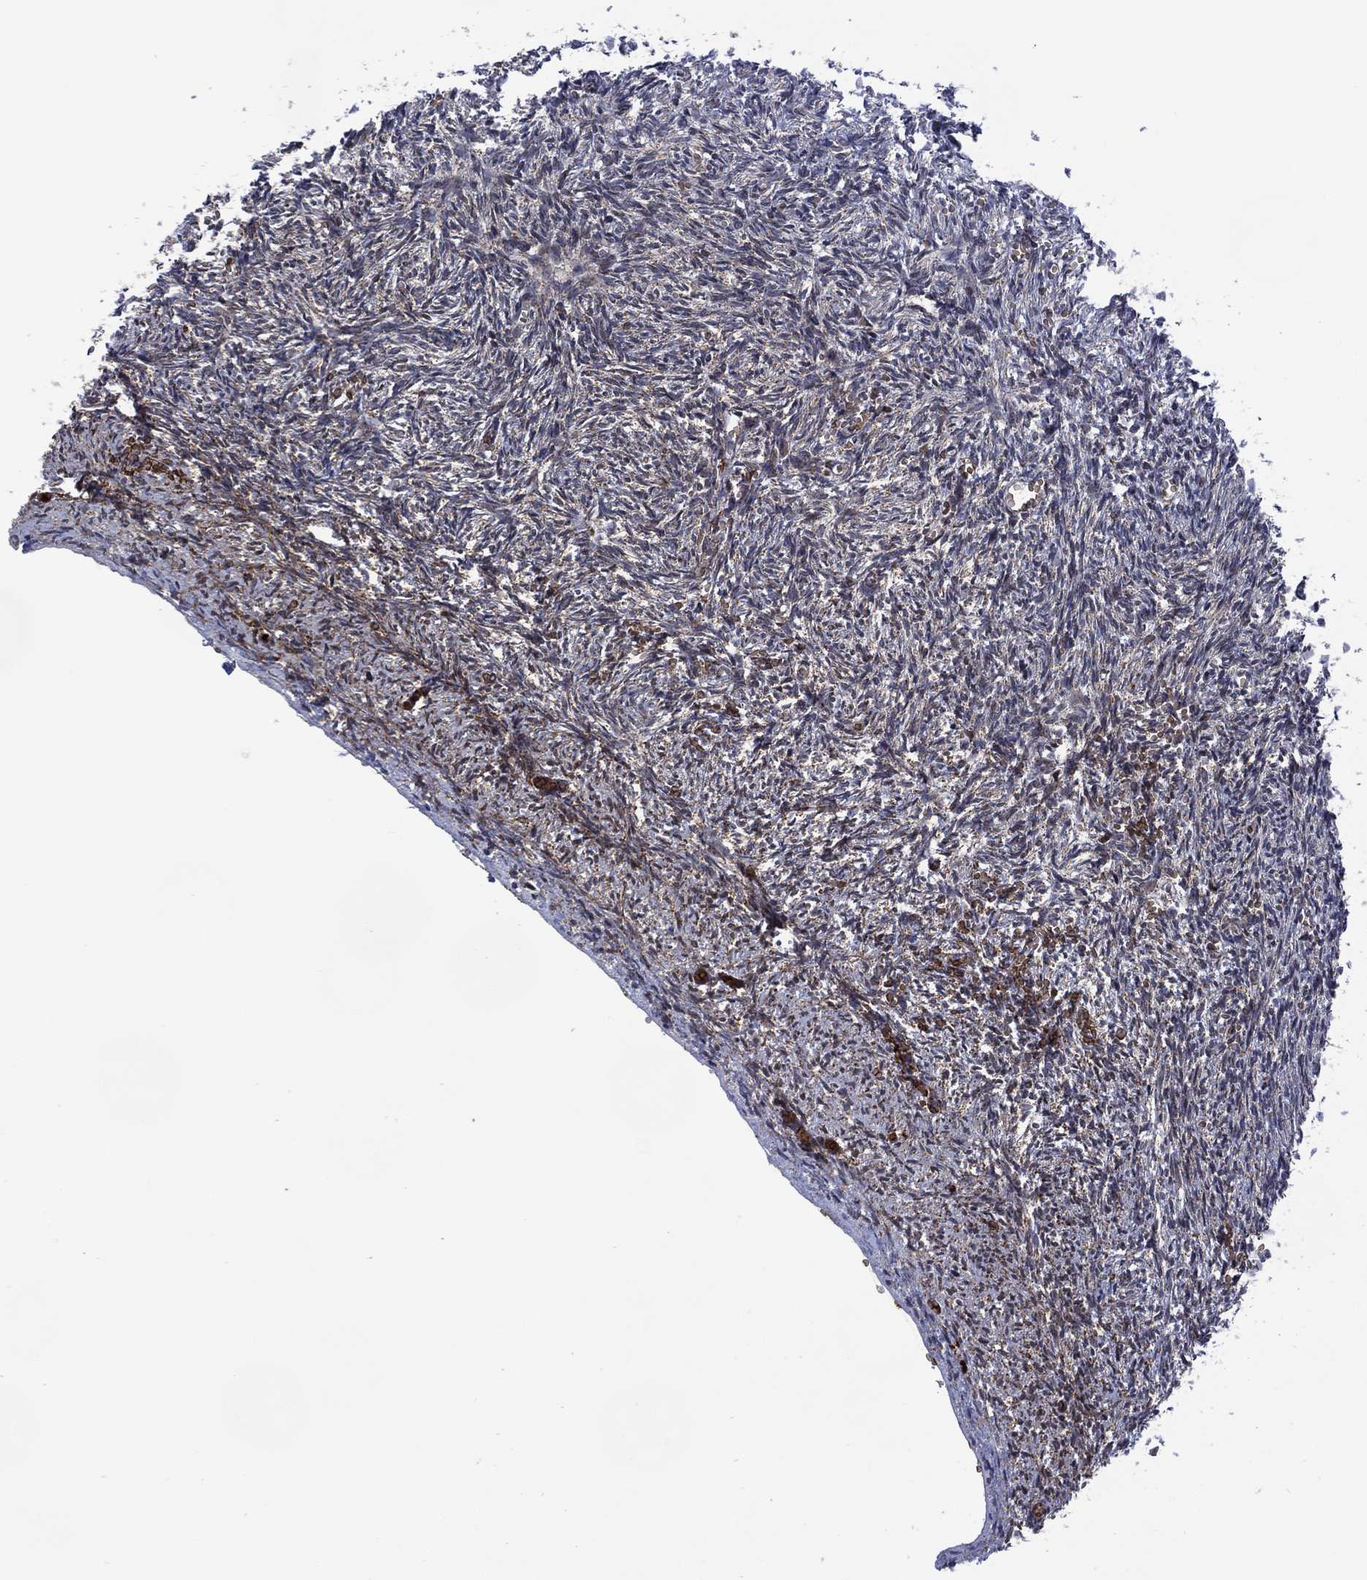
{"staining": {"intensity": "strong", "quantity": "<25%", "location": "cytoplasmic/membranous"}, "tissue": "ovary", "cell_type": "Follicle cells", "image_type": "normal", "snomed": [{"axis": "morphology", "description": "Normal tissue, NOS"}, {"axis": "topography", "description": "Ovary"}], "caption": "Immunohistochemistry (DAB) staining of unremarkable human ovary shows strong cytoplasmic/membranous protein positivity in approximately <25% of follicle cells.", "gene": "HTD2", "patient": {"sex": "female", "age": 43}}